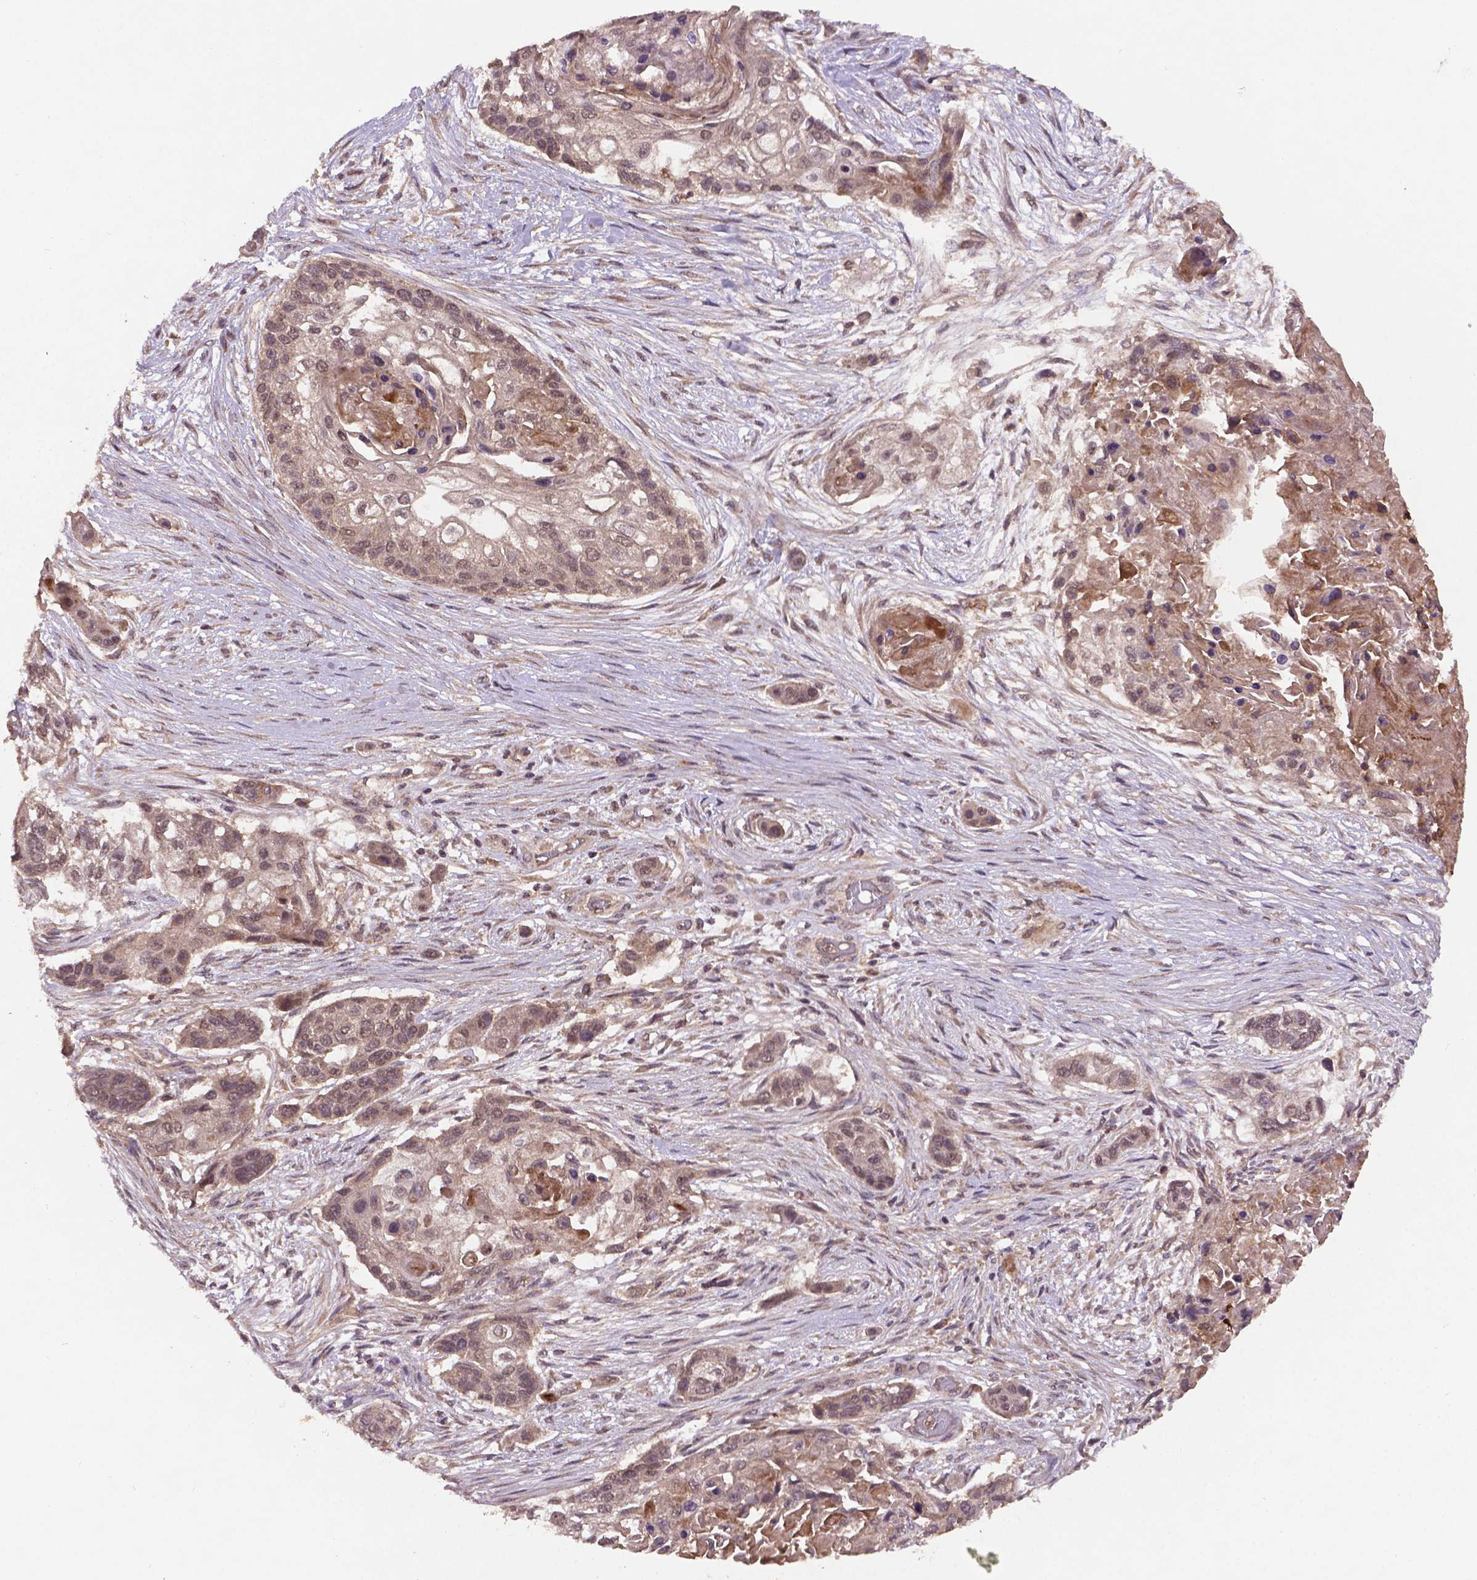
{"staining": {"intensity": "weak", "quantity": "25%-75%", "location": "nuclear"}, "tissue": "lung cancer", "cell_type": "Tumor cells", "image_type": "cancer", "snomed": [{"axis": "morphology", "description": "Squamous cell carcinoma, NOS"}, {"axis": "topography", "description": "Lung"}], "caption": "The histopathology image exhibits a brown stain indicating the presence of a protein in the nuclear of tumor cells in lung squamous cell carcinoma. (DAB IHC with brightfield microscopy, high magnification).", "gene": "NIPAL2", "patient": {"sex": "male", "age": 69}}